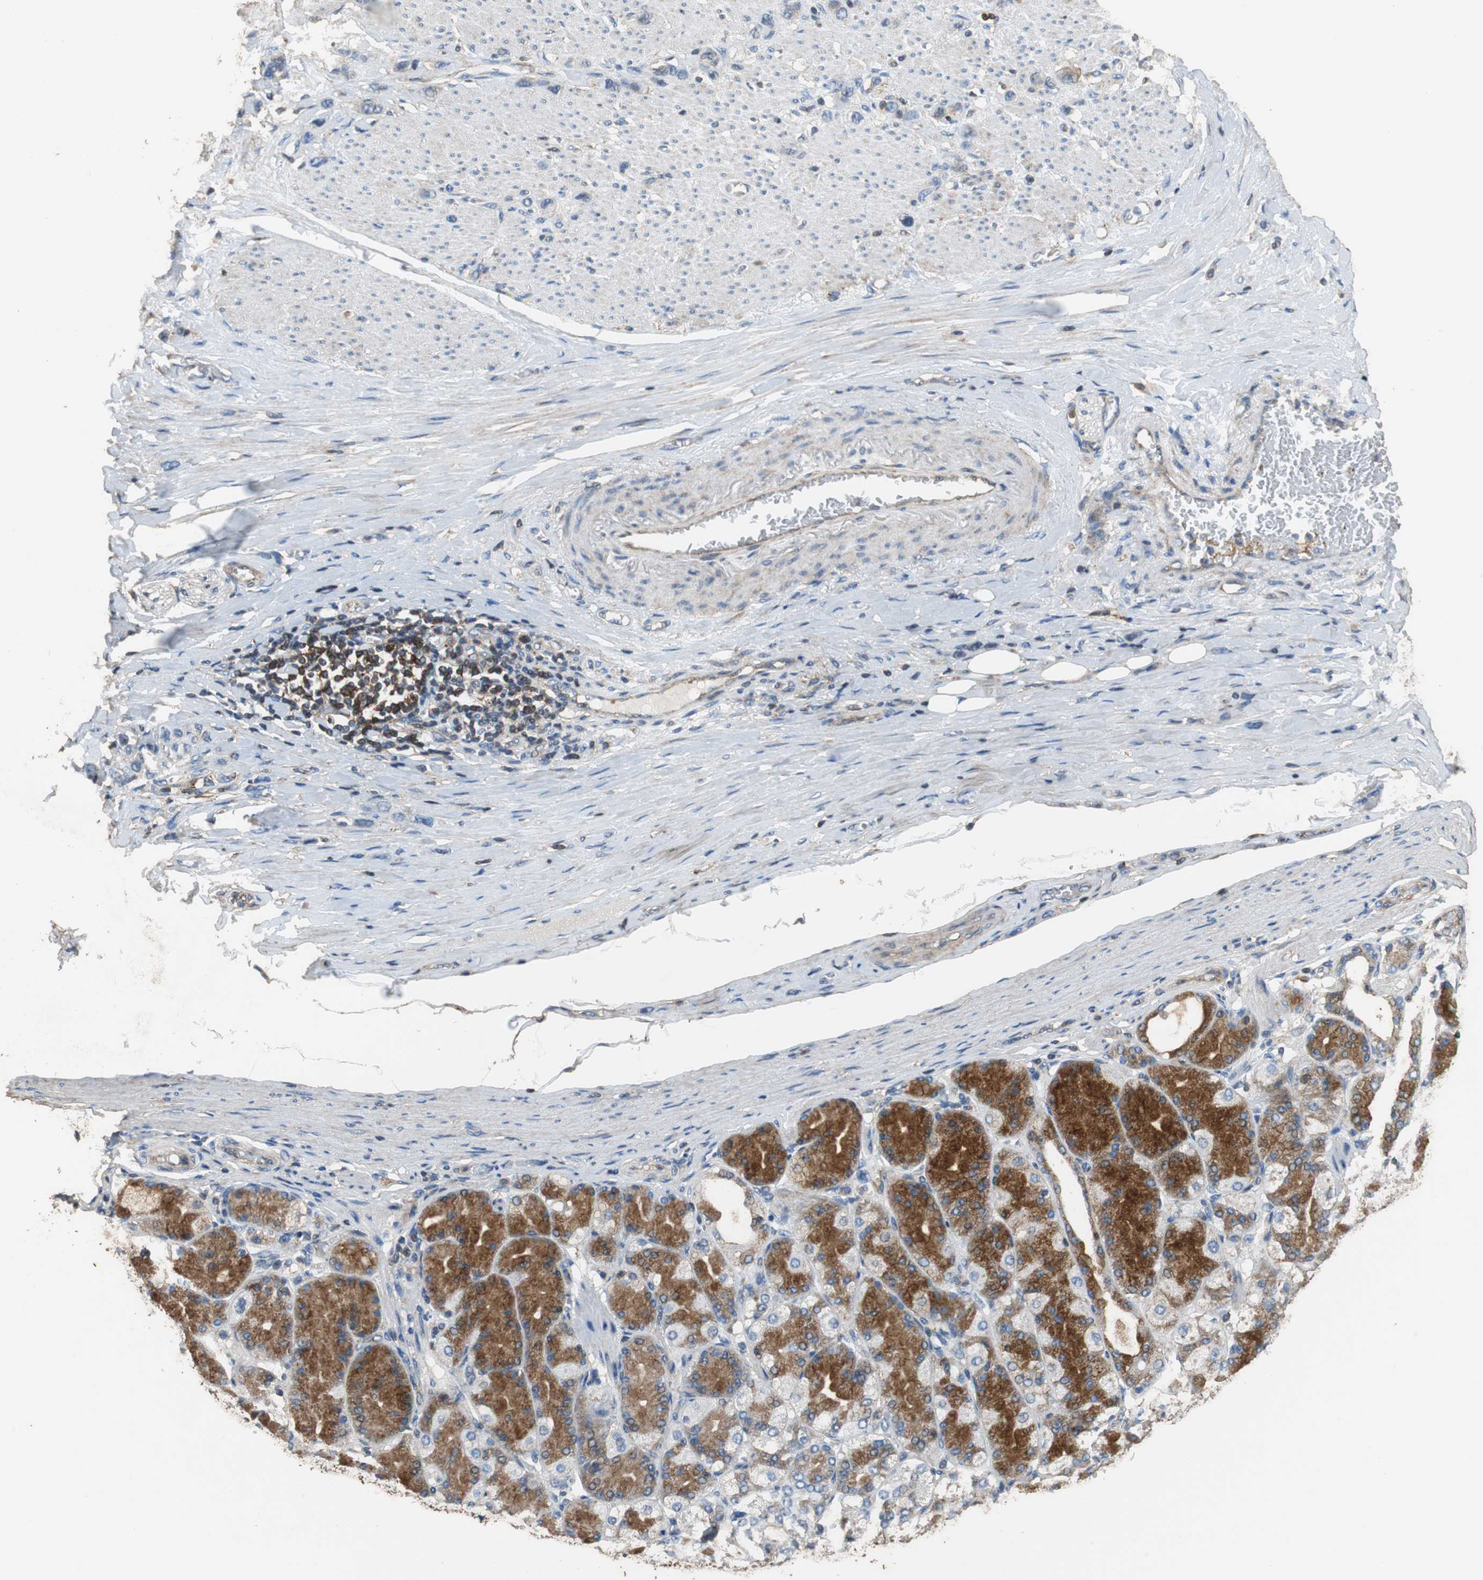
{"staining": {"intensity": "negative", "quantity": "none", "location": "none"}, "tissue": "stomach cancer", "cell_type": "Tumor cells", "image_type": "cancer", "snomed": [{"axis": "morphology", "description": "Normal tissue, NOS"}, {"axis": "morphology", "description": "Adenocarcinoma, NOS"}, {"axis": "morphology", "description": "Adenocarcinoma, High grade"}, {"axis": "topography", "description": "Stomach, upper"}, {"axis": "topography", "description": "Stomach"}], "caption": "Immunohistochemistry of human stomach cancer (adenocarcinoma) shows no positivity in tumor cells.", "gene": "PRKRA", "patient": {"sex": "female", "age": 65}}